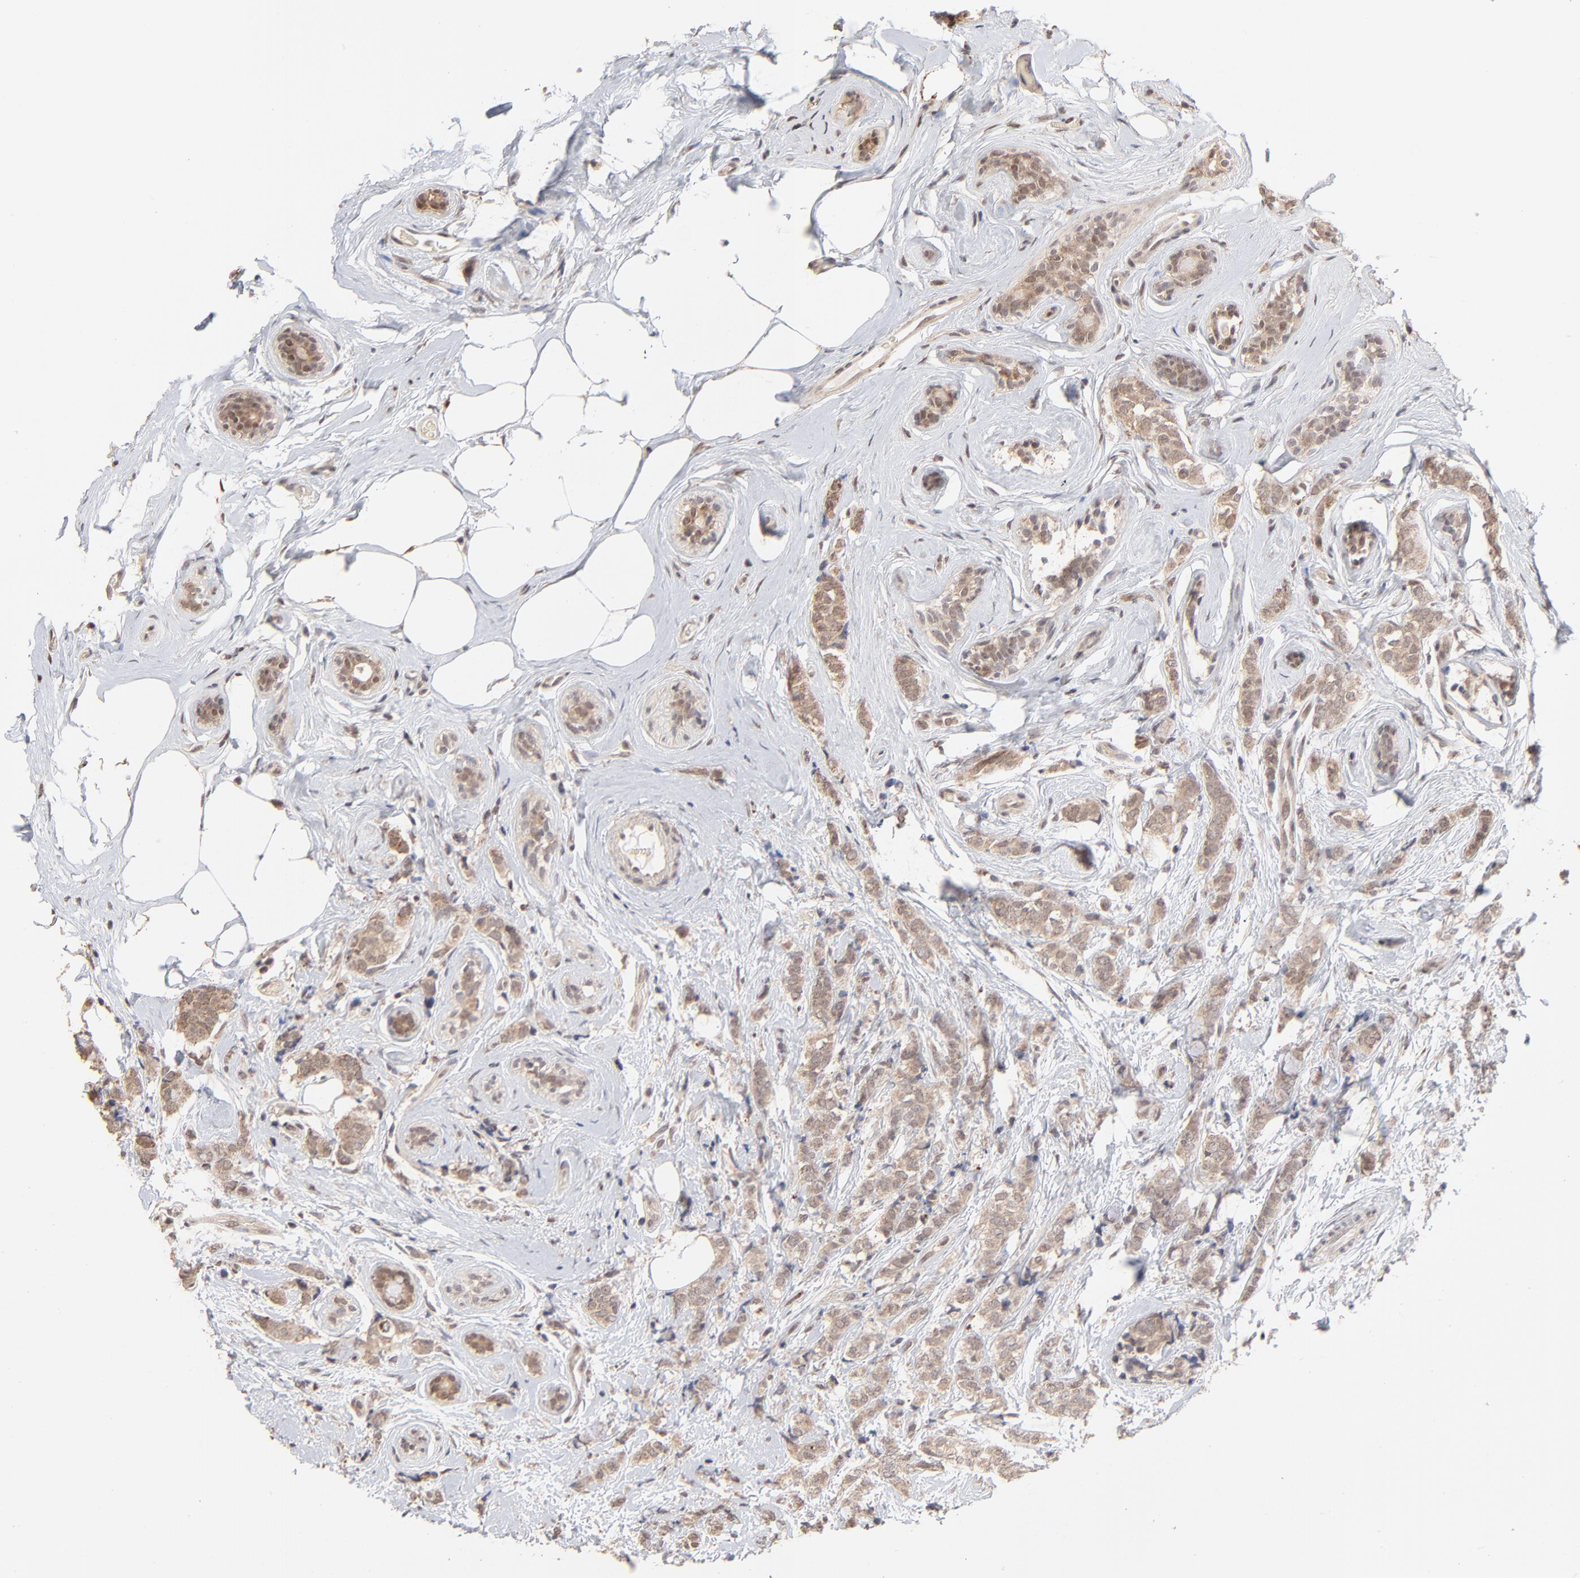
{"staining": {"intensity": "moderate", "quantity": "25%-75%", "location": "cytoplasmic/membranous,nuclear"}, "tissue": "breast cancer", "cell_type": "Tumor cells", "image_type": "cancer", "snomed": [{"axis": "morphology", "description": "Lobular carcinoma"}, {"axis": "topography", "description": "Breast"}], "caption": "Immunohistochemical staining of breast cancer reveals medium levels of moderate cytoplasmic/membranous and nuclear staining in approximately 25%-75% of tumor cells.", "gene": "MSL2", "patient": {"sex": "female", "age": 60}}